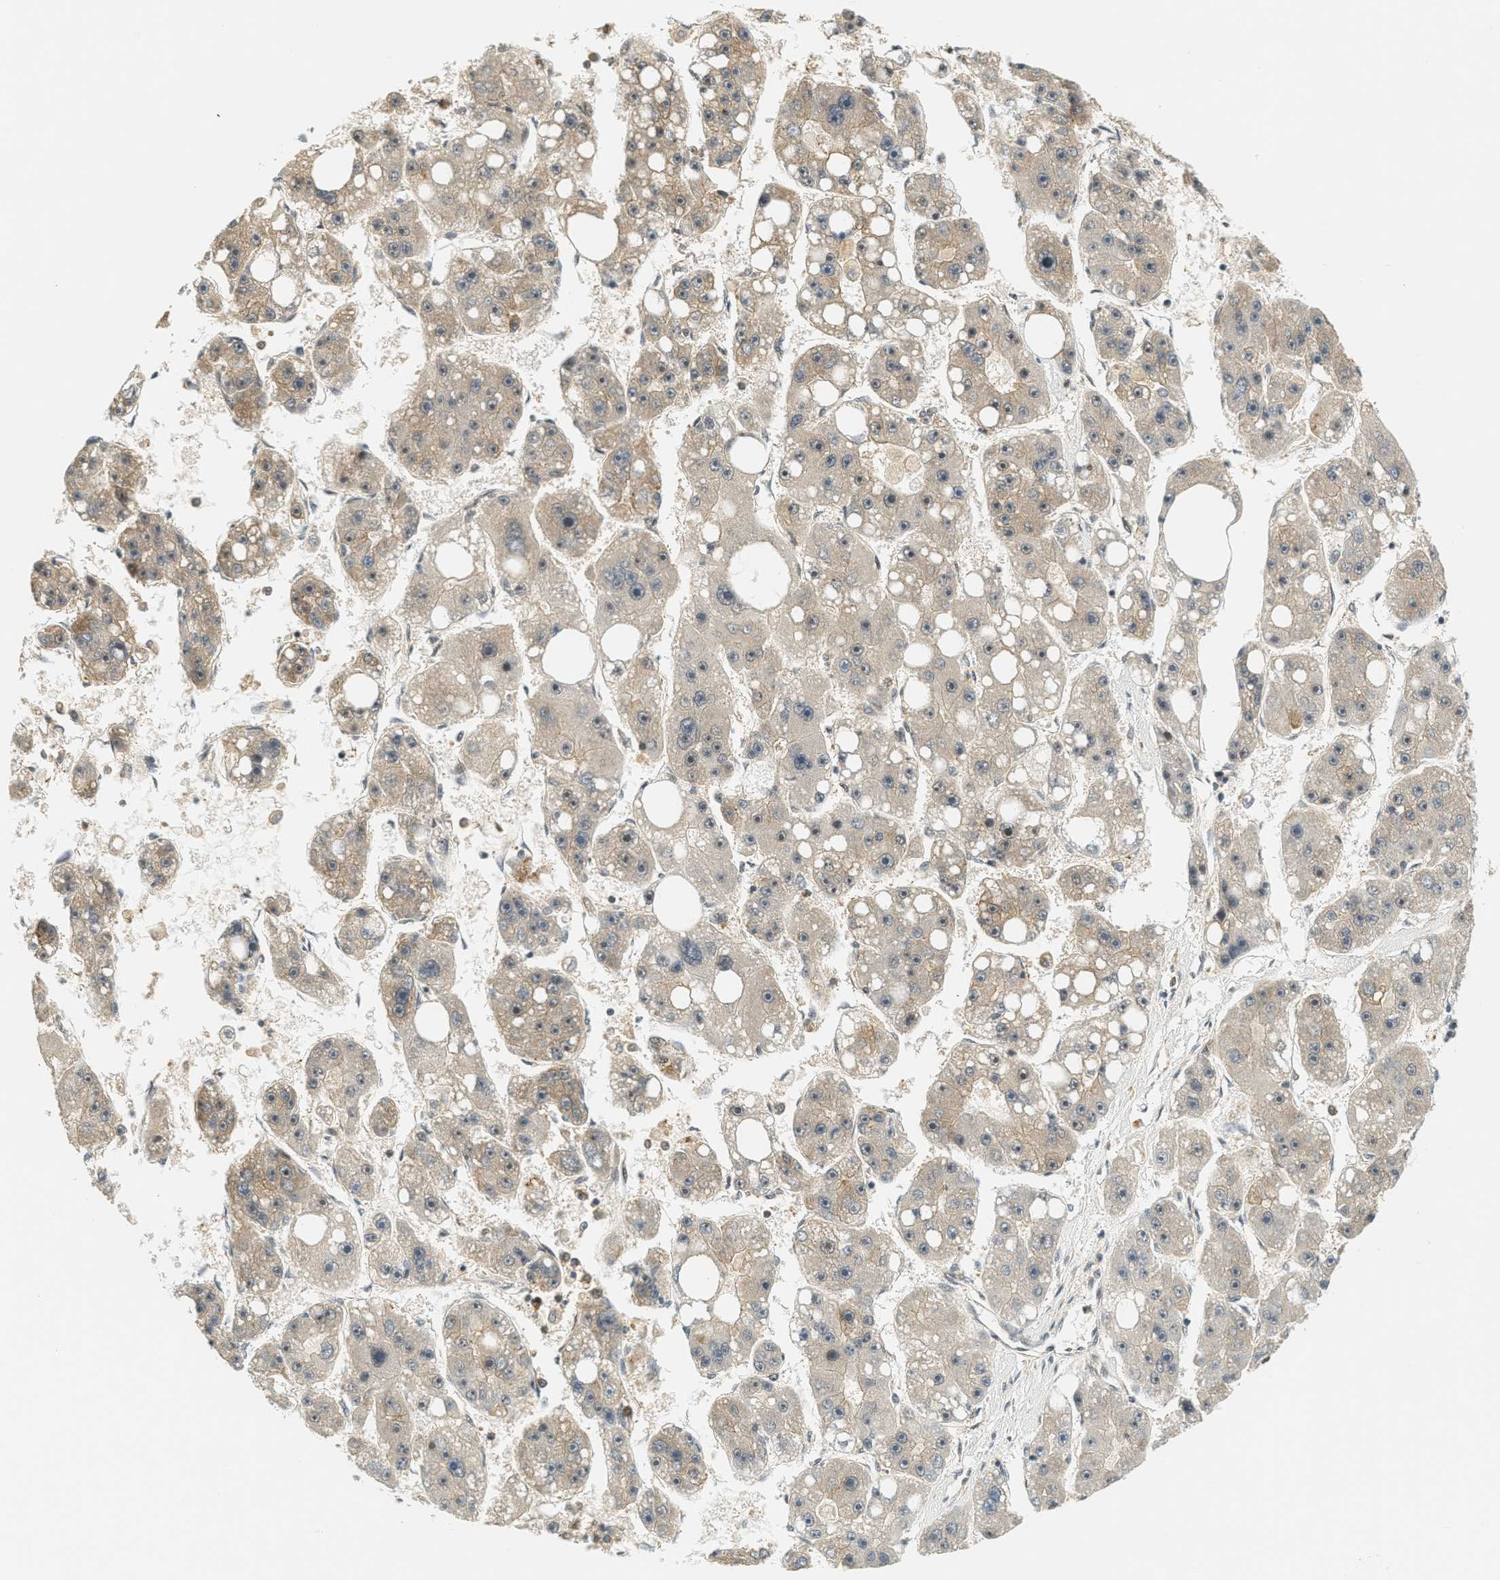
{"staining": {"intensity": "weak", "quantity": "25%-75%", "location": "cytoplasmic/membranous"}, "tissue": "liver cancer", "cell_type": "Tumor cells", "image_type": "cancer", "snomed": [{"axis": "morphology", "description": "Carcinoma, Hepatocellular, NOS"}, {"axis": "topography", "description": "Liver"}], "caption": "This histopathology image demonstrates liver cancer stained with IHC to label a protein in brown. The cytoplasmic/membranous of tumor cells show weak positivity for the protein. Nuclei are counter-stained blue.", "gene": "FOXM1", "patient": {"sex": "female", "age": 61}}